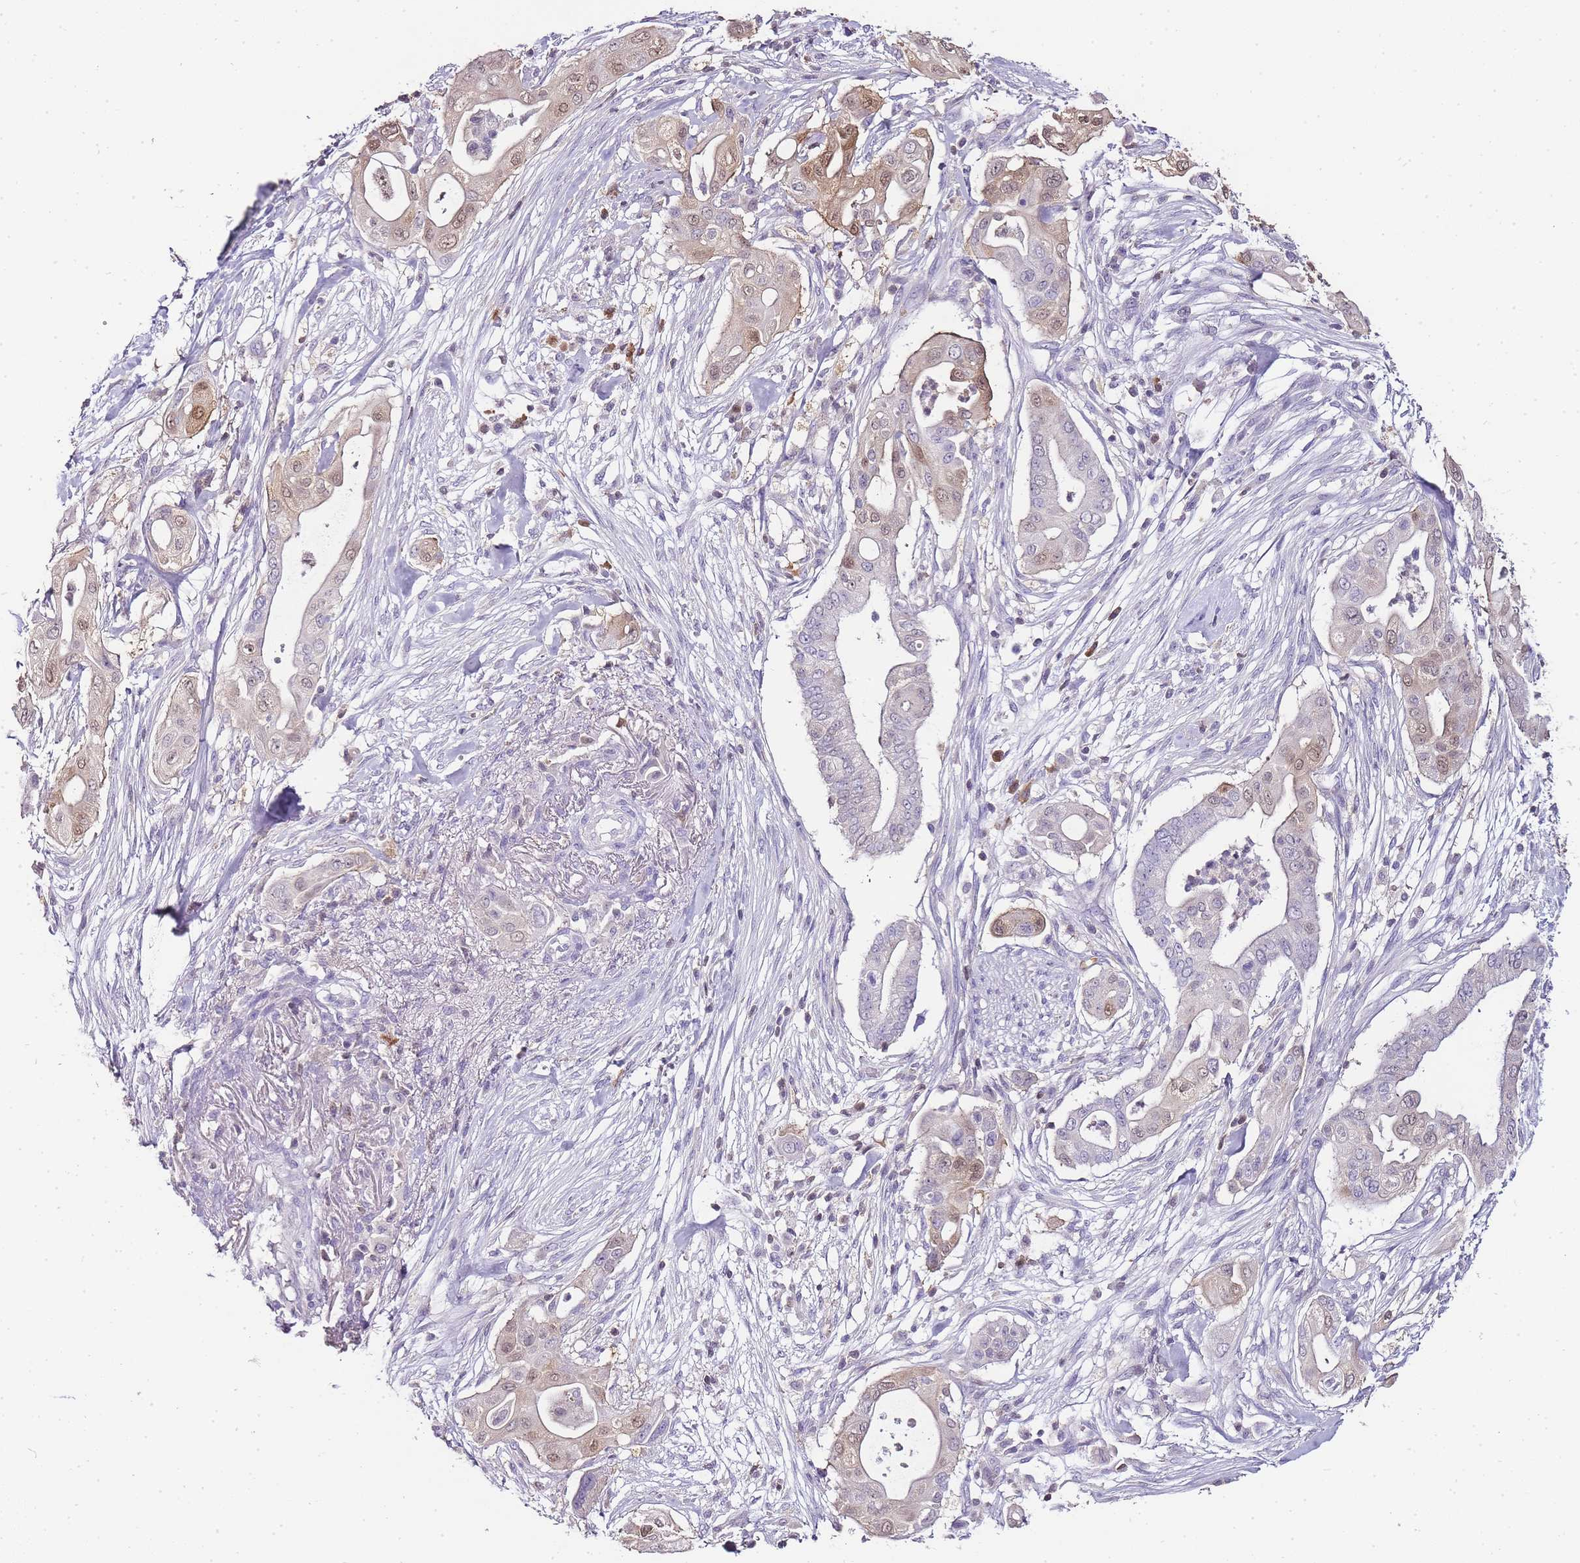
{"staining": {"intensity": "moderate", "quantity": "<25%", "location": "cytoplasmic/membranous,nuclear"}, "tissue": "pancreatic cancer", "cell_type": "Tumor cells", "image_type": "cancer", "snomed": [{"axis": "morphology", "description": "Adenocarcinoma, NOS"}, {"axis": "topography", "description": "Pancreas"}], "caption": "Pancreatic adenocarcinoma stained with a protein marker demonstrates moderate staining in tumor cells.", "gene": "ZBP1", "patient": {"sex": "male", "age": 68}}